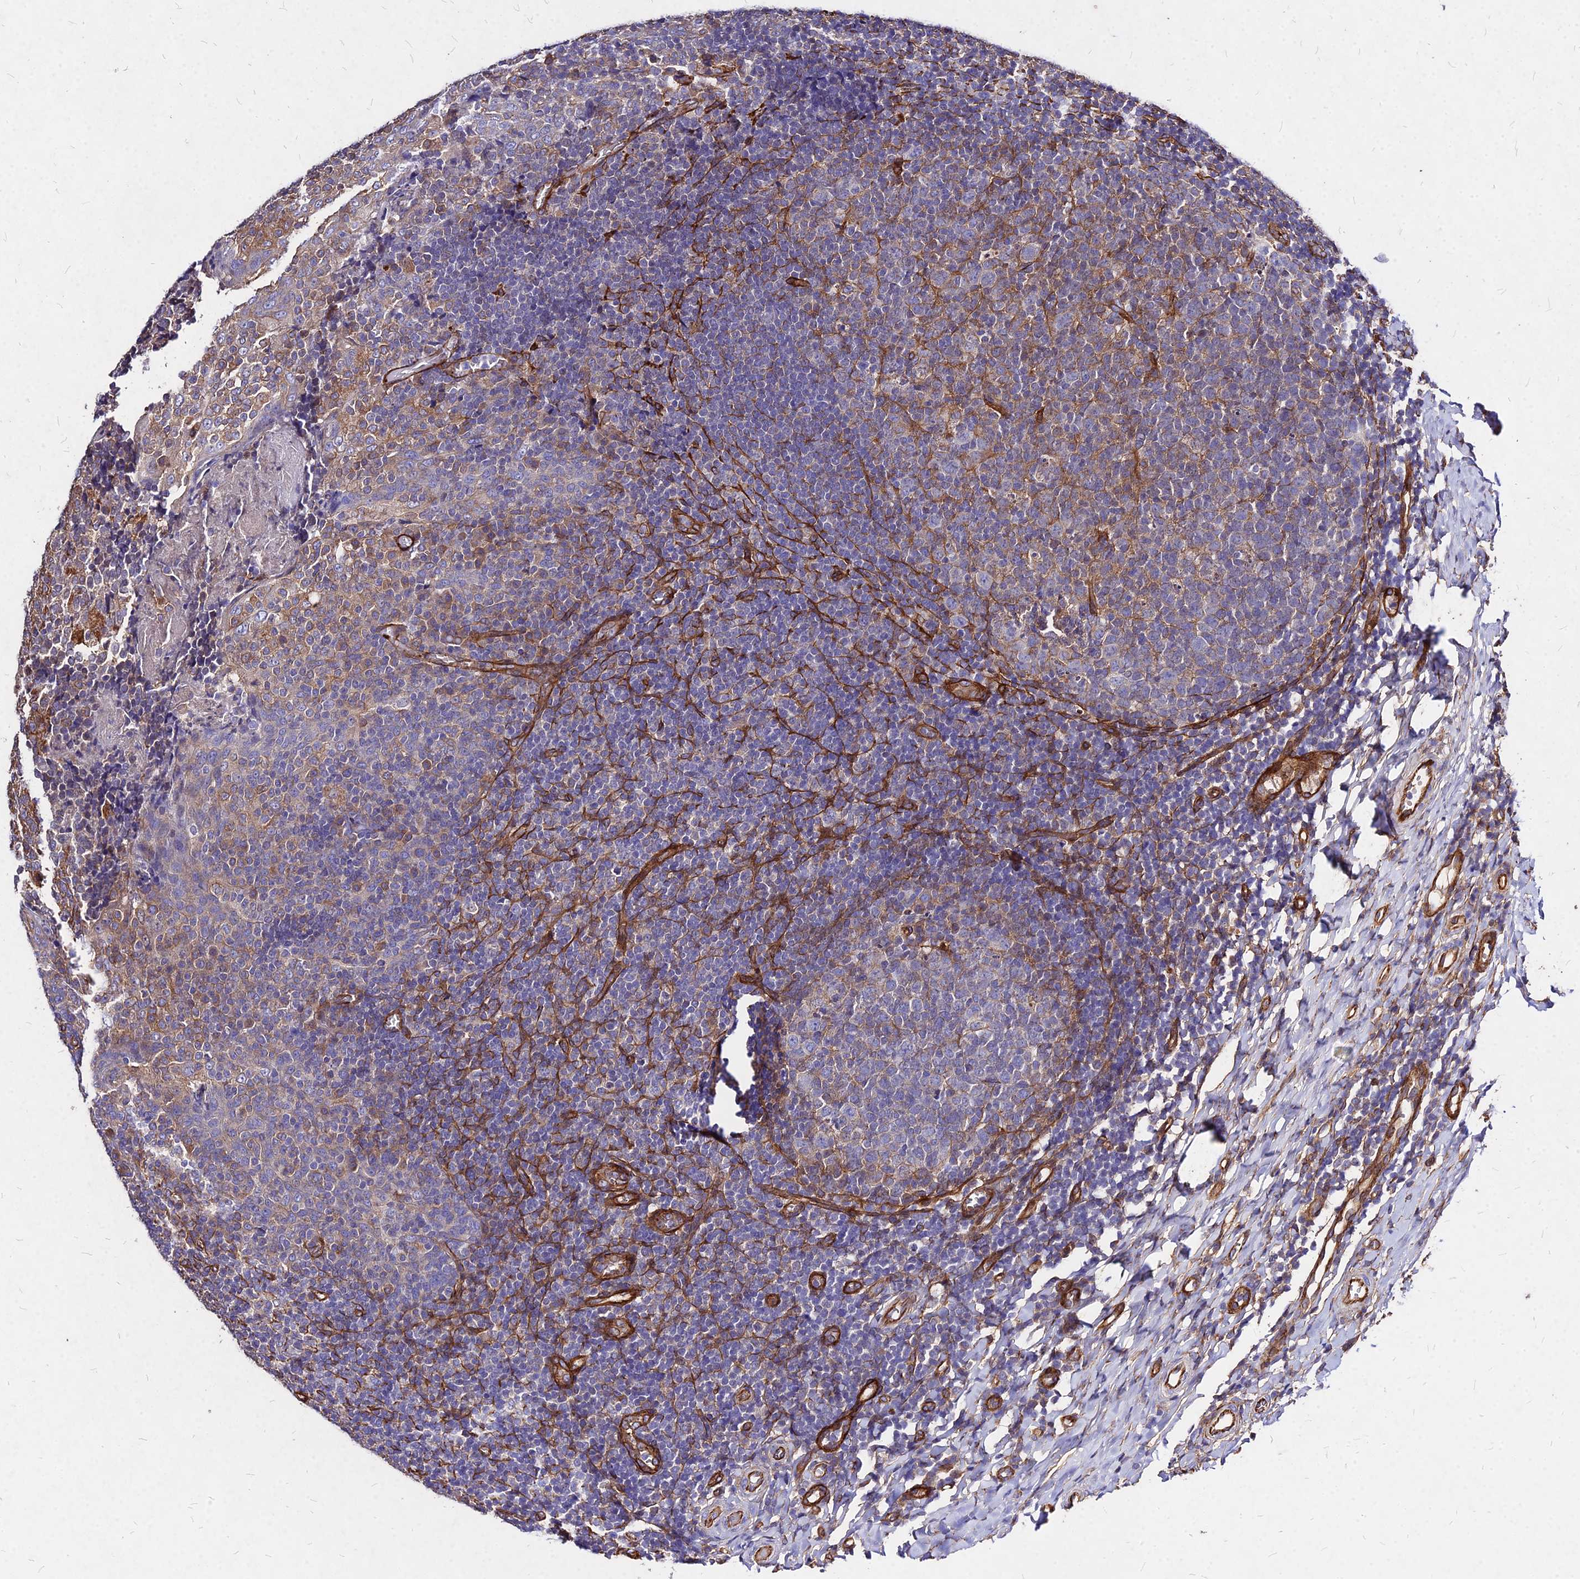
{"staining": {"intensity": "weak", "quantity": "<25%", "location": "cytoplasmic/membranous"}, "tissue": "tonsil", "cell_type": "Germinal center cells", "image_type": "normal", "snomed": [{"axis": "morphology", "description": "Normal tissue, NOS"}, {"axis": "topography", "description": "Tonsil"}], "caption": "Germinal center cells show no significant expression in benign tonsil. Brightfield microscopy of immunohistochemistry stained with DAB (brown) and hematoxylin (blue), captured at high magnification.", "gene": "EFCC1", "patient": {"sex": "female", "age": 19}}